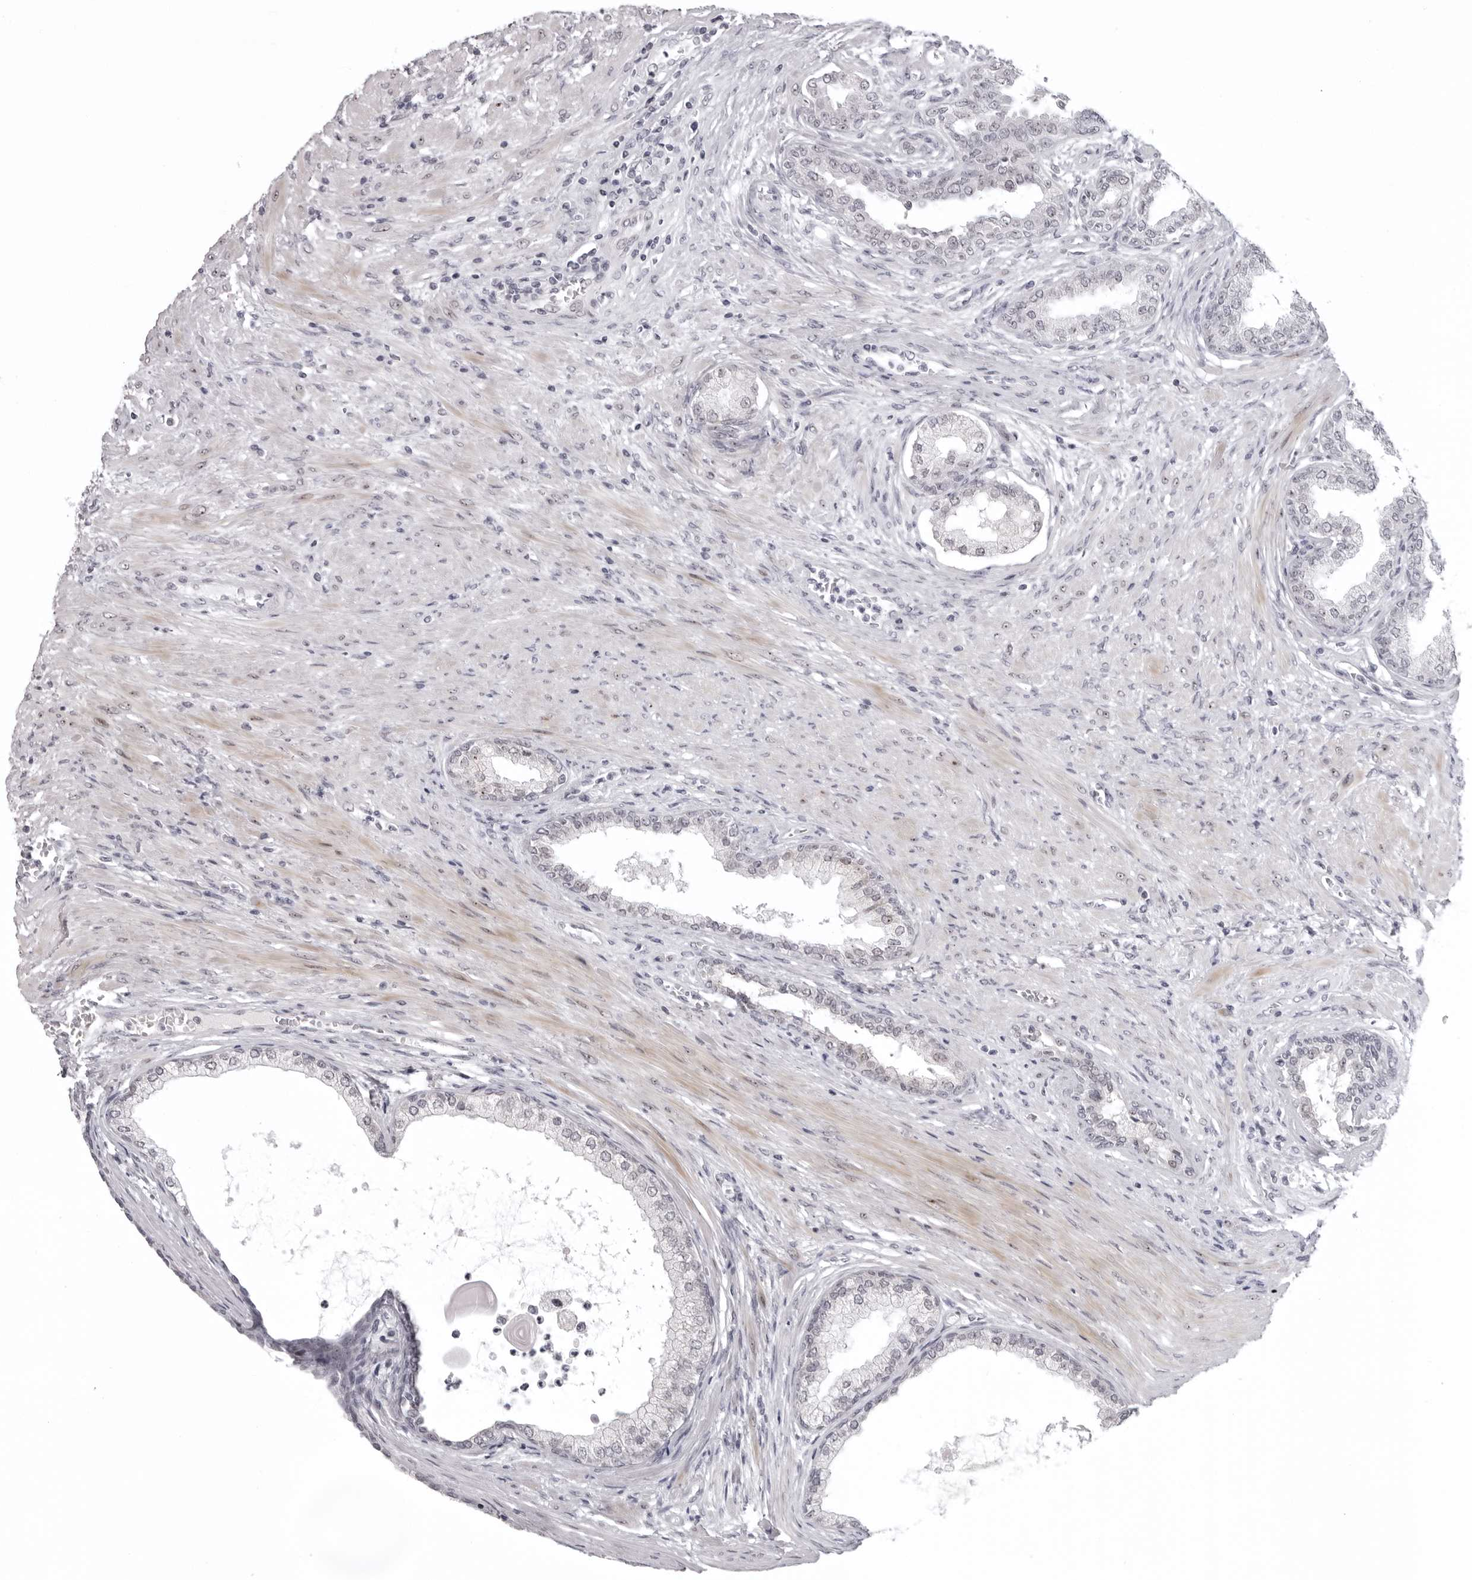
{"staining": {"intensity": "negative", "quantity": "none", "location": "none"}, "tissue": "prostate cancer", "cell_type": "Tumor cells", "image_type": "cancer", "snomed": [{"axis": "morphology", "description": "Normal tissue, NOS"}, {"axis": "morphology", "description": "Adenocarcinoma, Low grade"}, {"axis": "topography", "description": "Prostate"}, {"axis": "topography", "description": "Peripheral nerve tissue"}], "caption": "Immunohistochemistry (IHC) image of prostate adenocarcinoma (low-grade) stained for a protein (brown), which reveals no staining in tumor cells.", "gene": "HELZ", "patient": {"sex": "male", "age": 71}}